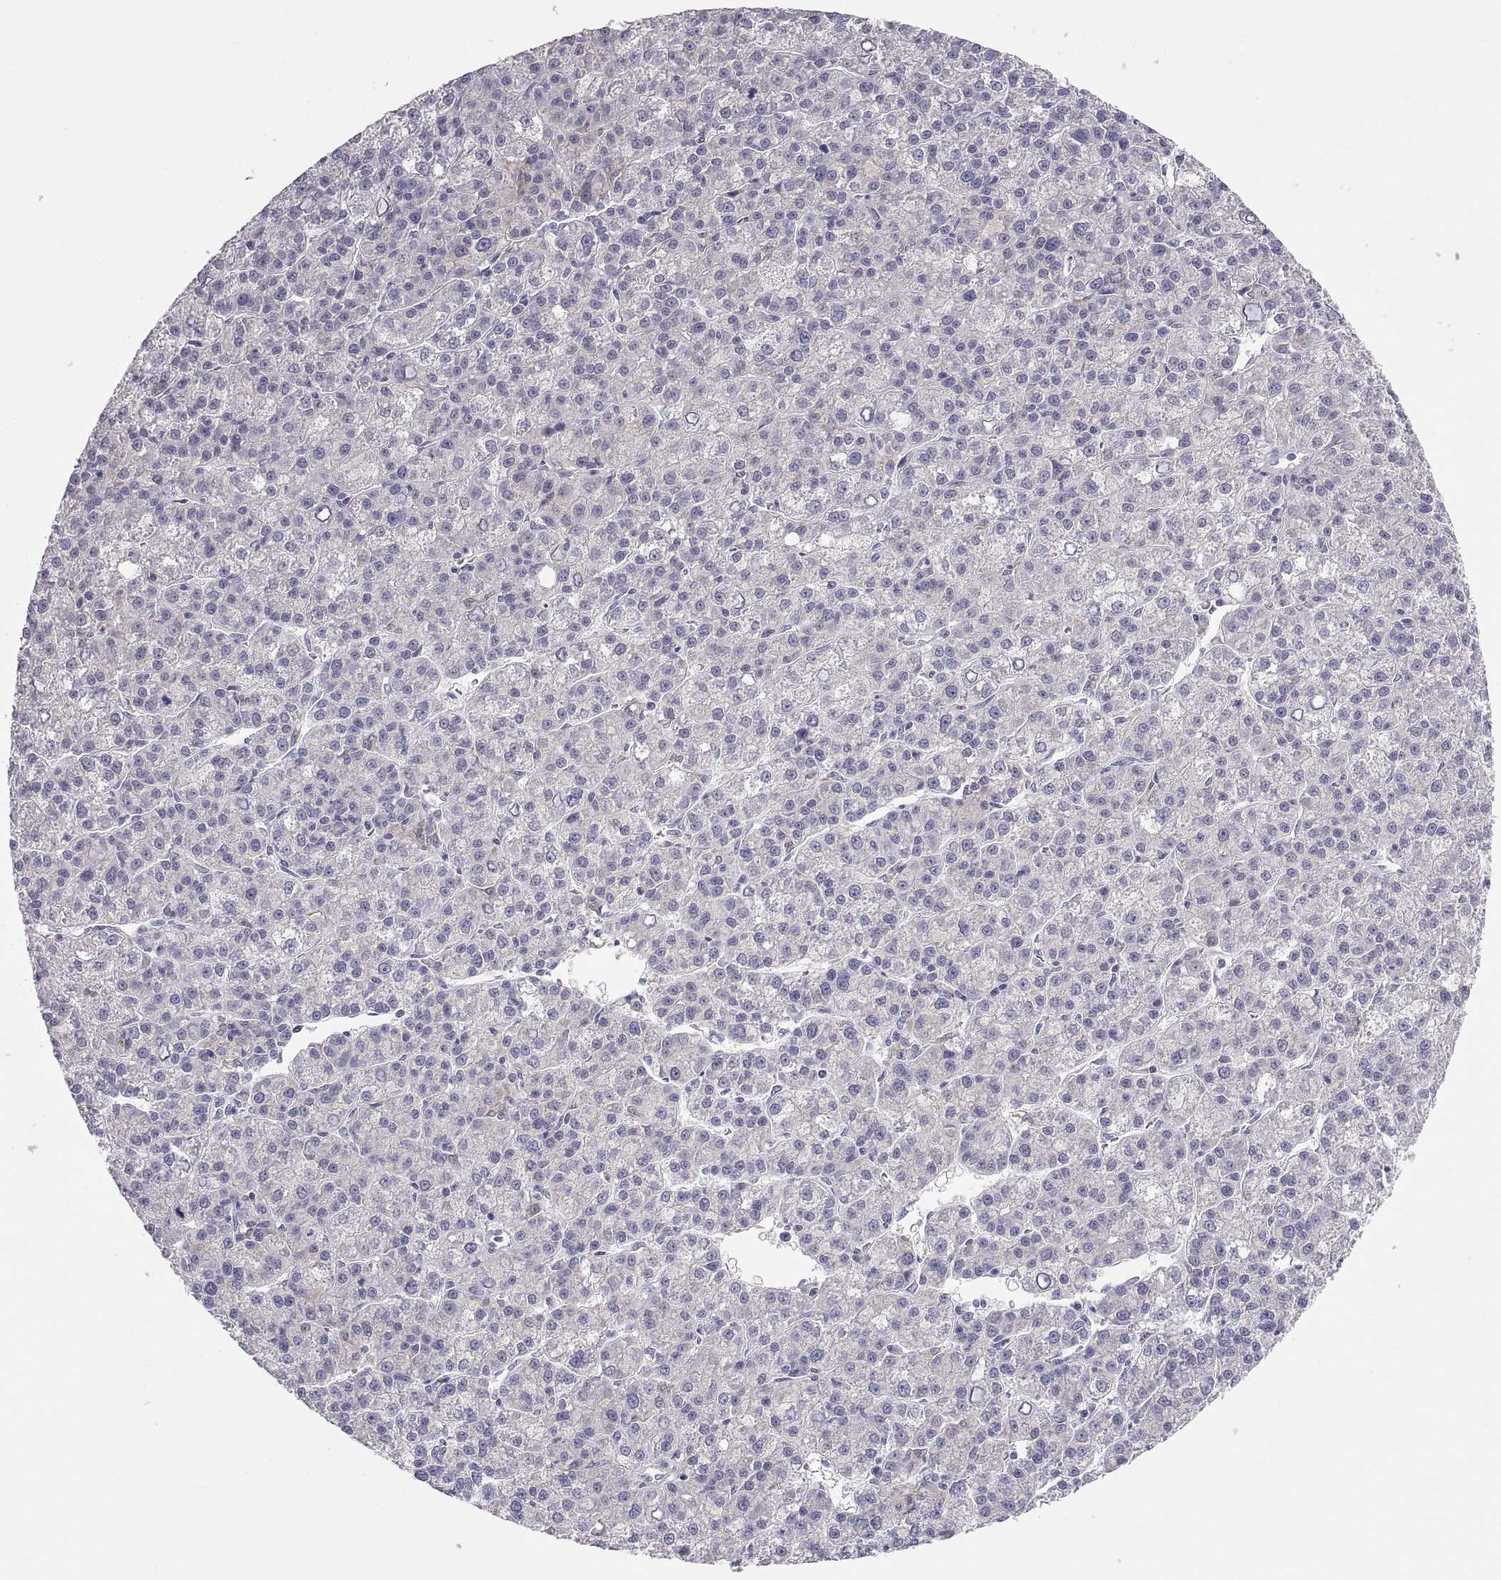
{"staining": {"intensity": "negative", "quantity": "none", "location": "none"}, "tissue": "liver cancer", "cell_type": "Tumor cells", "image_type": "cancer", "snomed": [{"axis": "morphology", "description": "Carcinoma, Hepatocellular, NOS"}, {"axis": "topography", "description": "Liver"}], "caption": "Immunohistochemistry (IHC) image of neoplastic tissue: human liver cancer stained with DAB (3,3'-diaminobenzidine) exhibits no significant protein expression in tumor cells.", "gene": "ERO1A", "patient": {"sex": "female", "age": 60}}